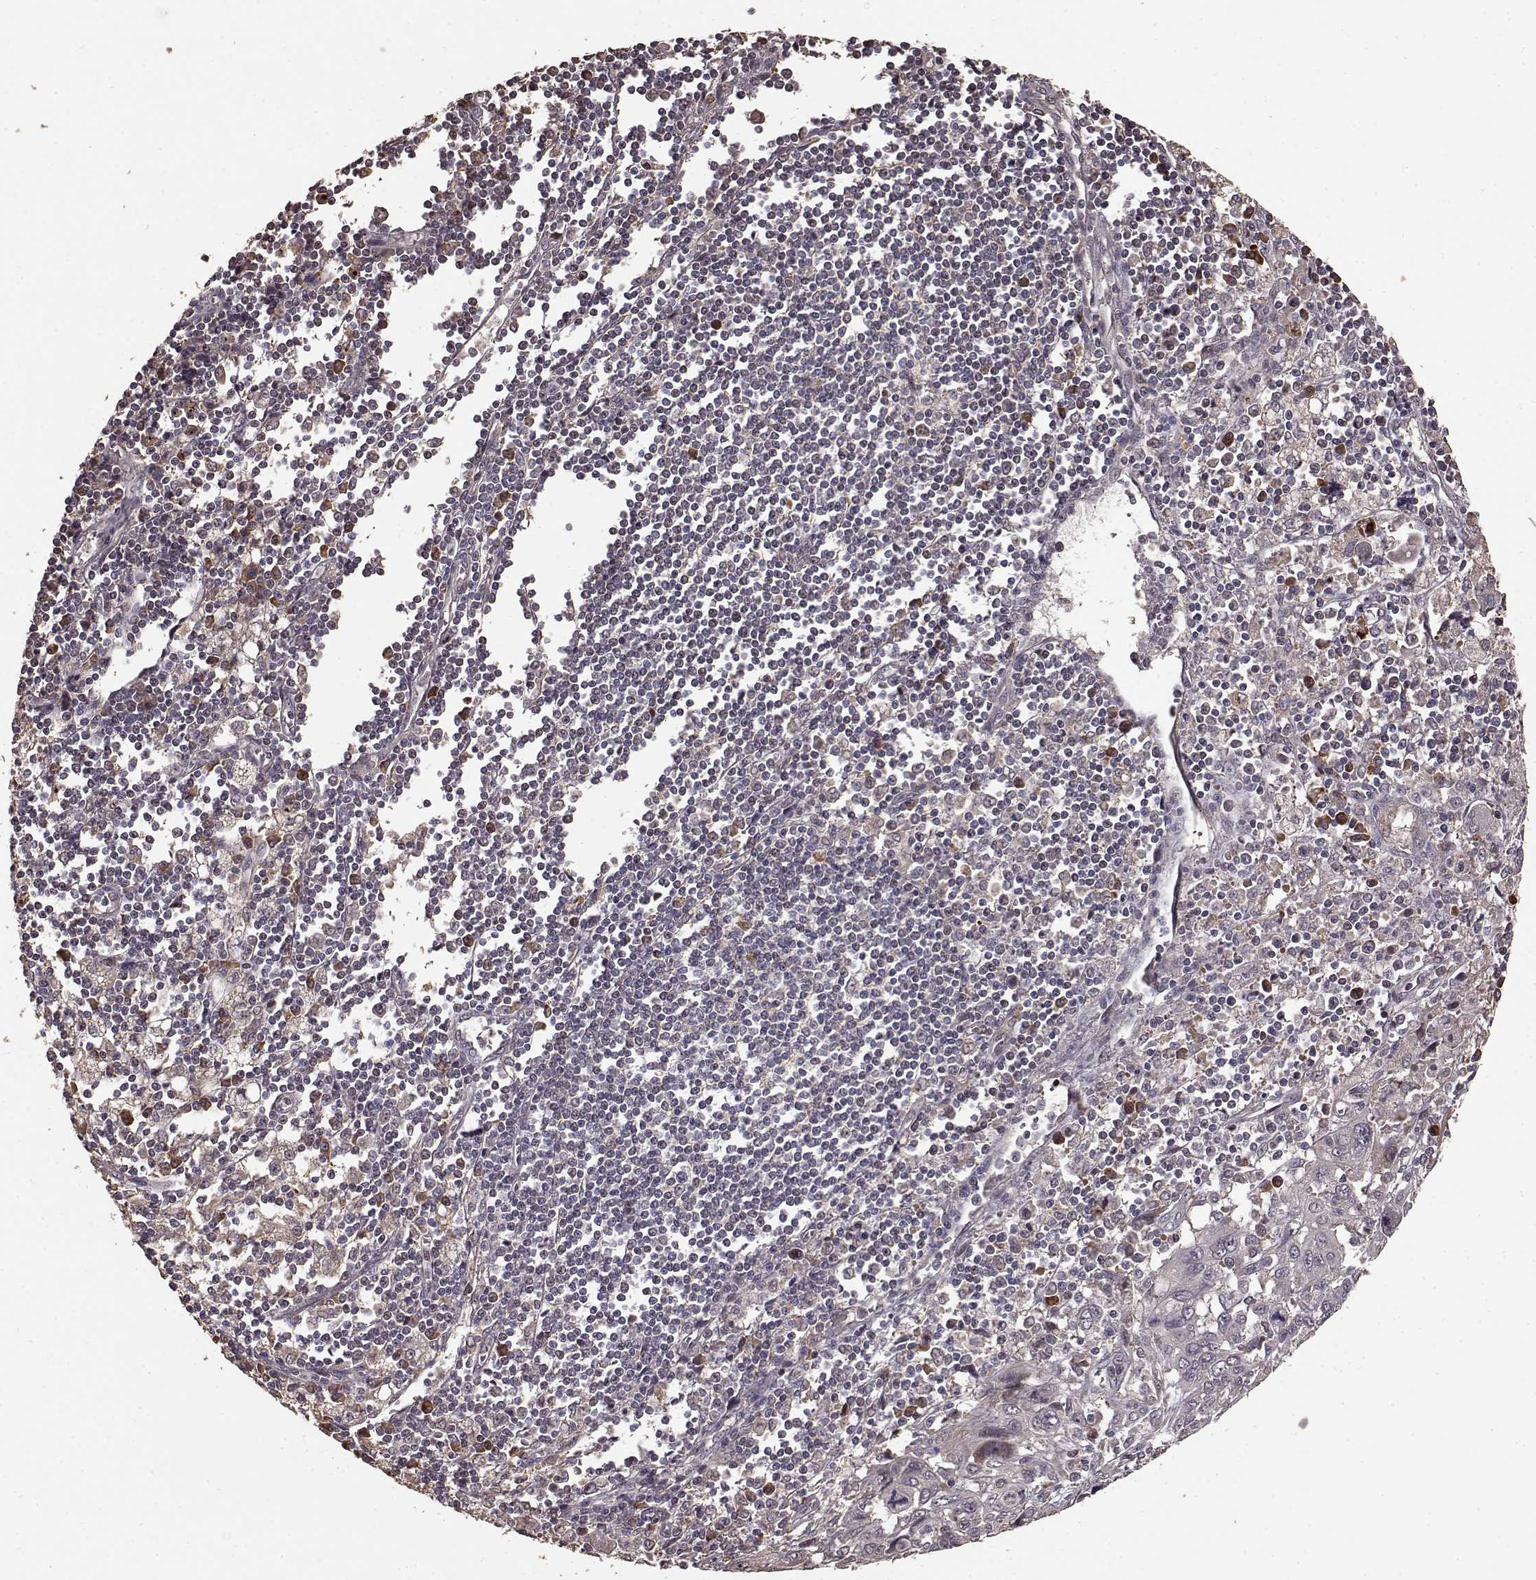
{"staining": {"intensity": "weak", "quantity": ">75%", "location": "cytoplasmic/membranous"}, "tissue": "pancreatic cancer", "cell_type": "Tumor cells", "image_type": "cancer", "snomed": [{"axis": "morphology", "description": "Adenocarcinoma, NOS"}, {"axis": "topography", "description": "Pancreas"}], "caption": "Pancreatic cancer (adenocarcinoma) was stained to show a protein in brown. There is low levels of weak cytoplasmic/membranous positivity in approximately >75% of tumor cells. Nuclei are stained in blue.", "gene": "USP15", "patient": {"sex": "male", "age": 47}}